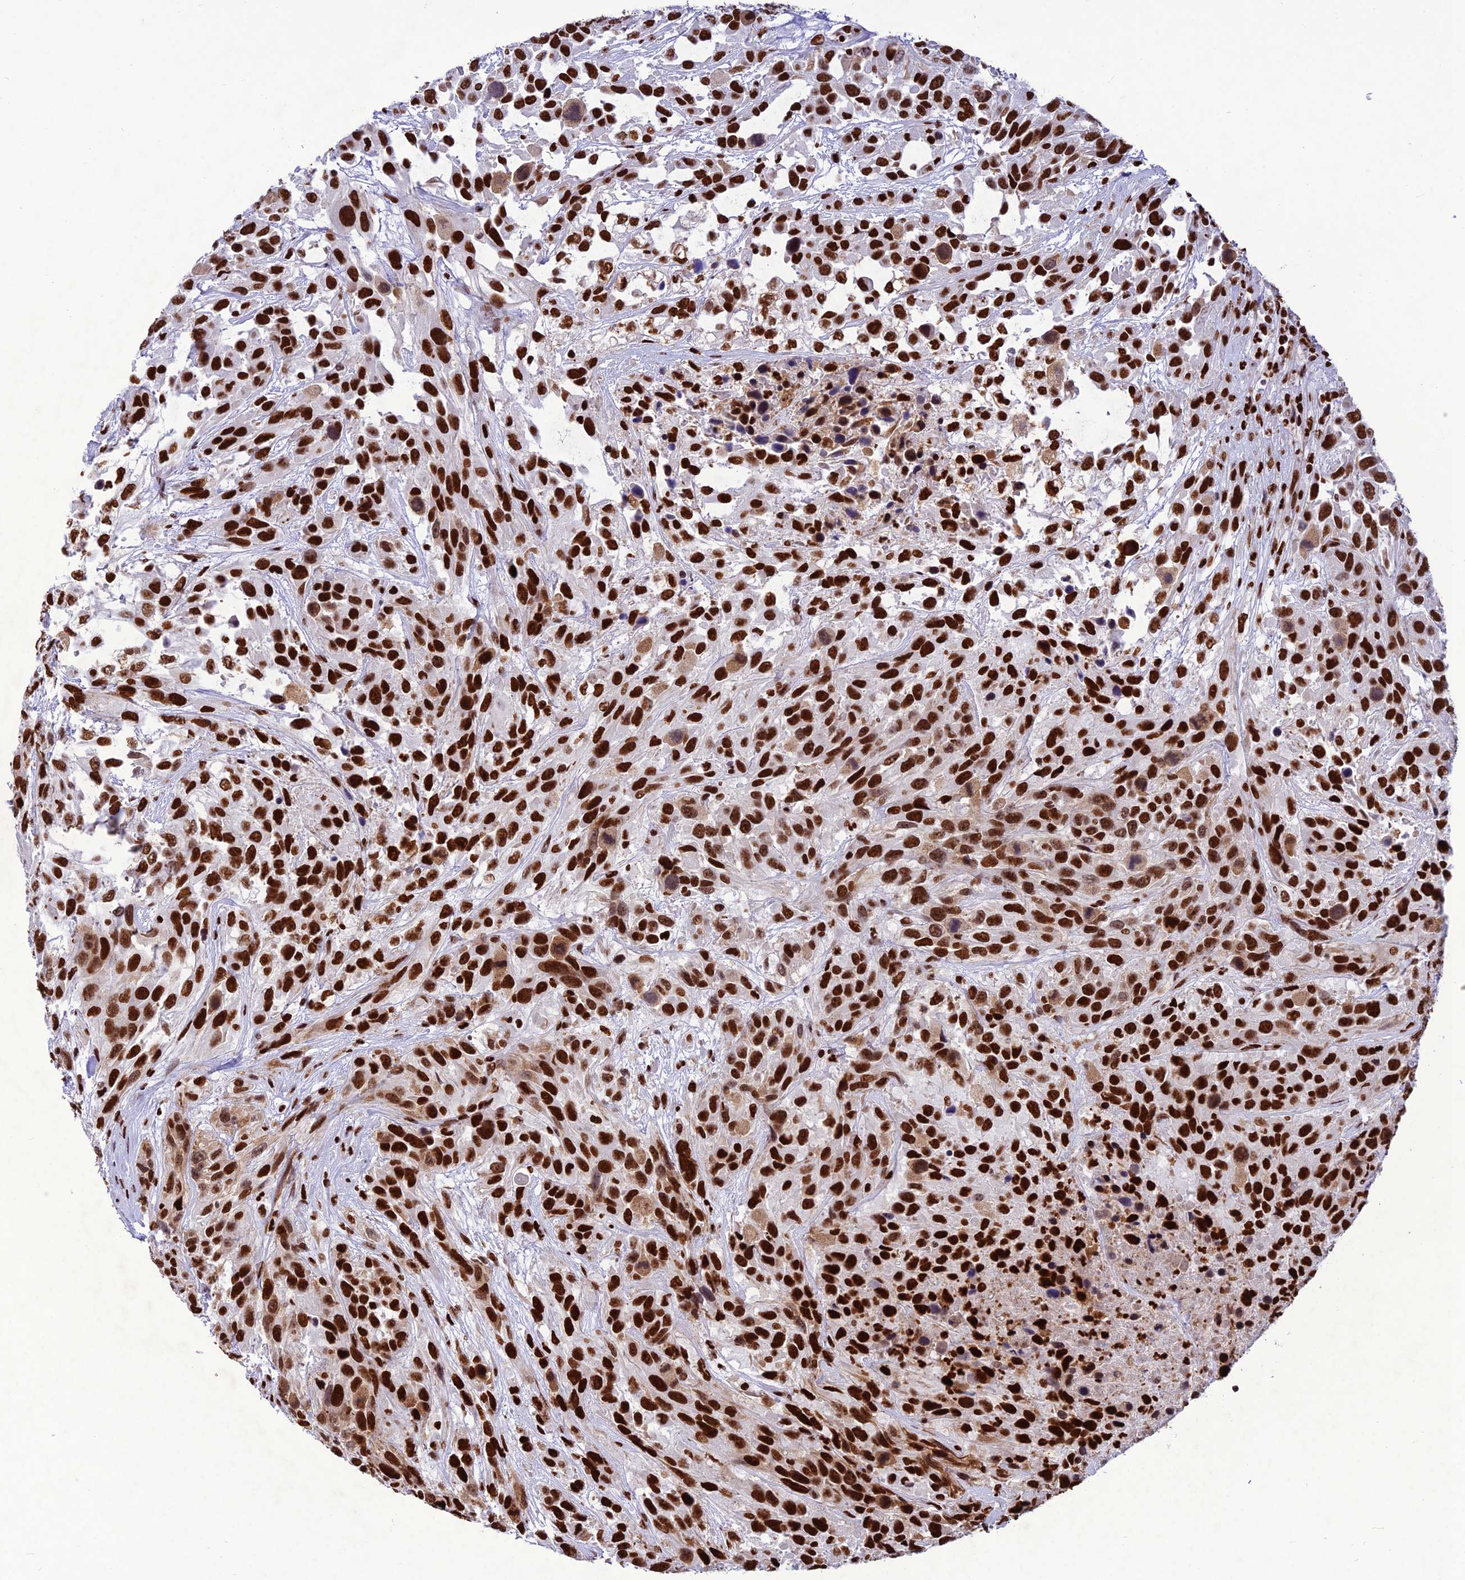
{"staining": {"intensity": "strong", "quantity": ">75%", "location": "nuclear"}, "tissue": "urothelial cancer", "cell_type": "Tumor cells", "image_type": "cancer", "snomed": [{"axis": "morphology", "description": "Urothelial carcinoma, High grade"}, {"axis": "topography", "description": "Urinary bladder"}], "caption": "Immunohistochemistry of urothelial cancer demonstrates high levels of strong nuclear staining in approximately >75% of tumor cells.", "gene": "INO80E", "patient": {"sex": "female", "age": 70}}